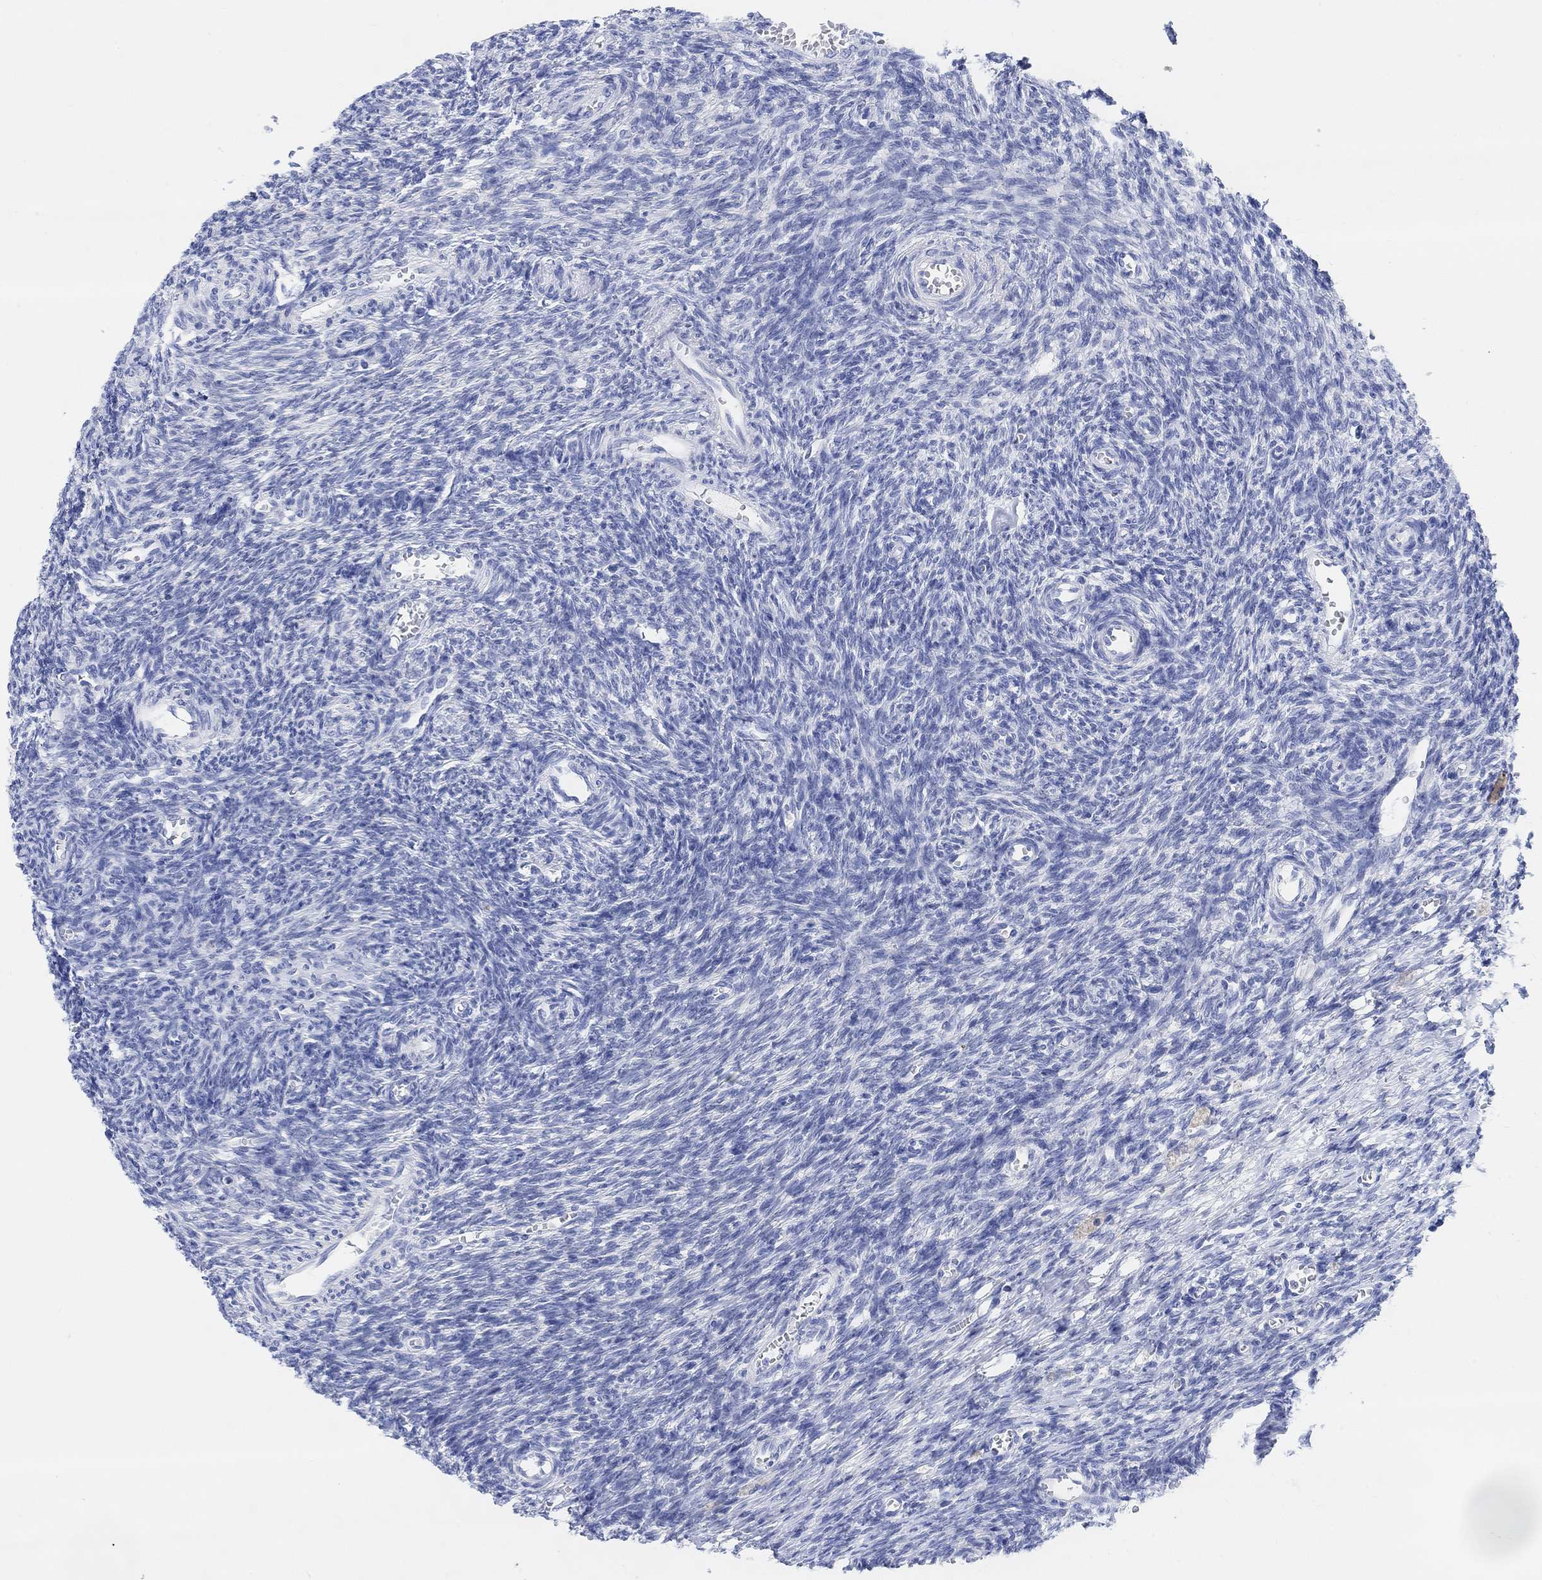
{"staining": {"intensity": "negative", "quantity": "none", "location": "none"}, "tissue": "ovary", "cell_type": "Ovarian stroma cells", "image_type": "normal", "snomed": [{"axis": "morphology", "description": "Normal tissue, NOS"}, {"axis": "topography", "description": "Ovary"}], "caption": "Immunohistochemical staining of normal ovary reveals no significant positivity in ovarian stroma cells. (DAB immunohistochemistry (IHC) visualized using brightfield microscopy, high magnification).", "gene": "ENO4", "patient": {"sex": "female", "age": 27}}